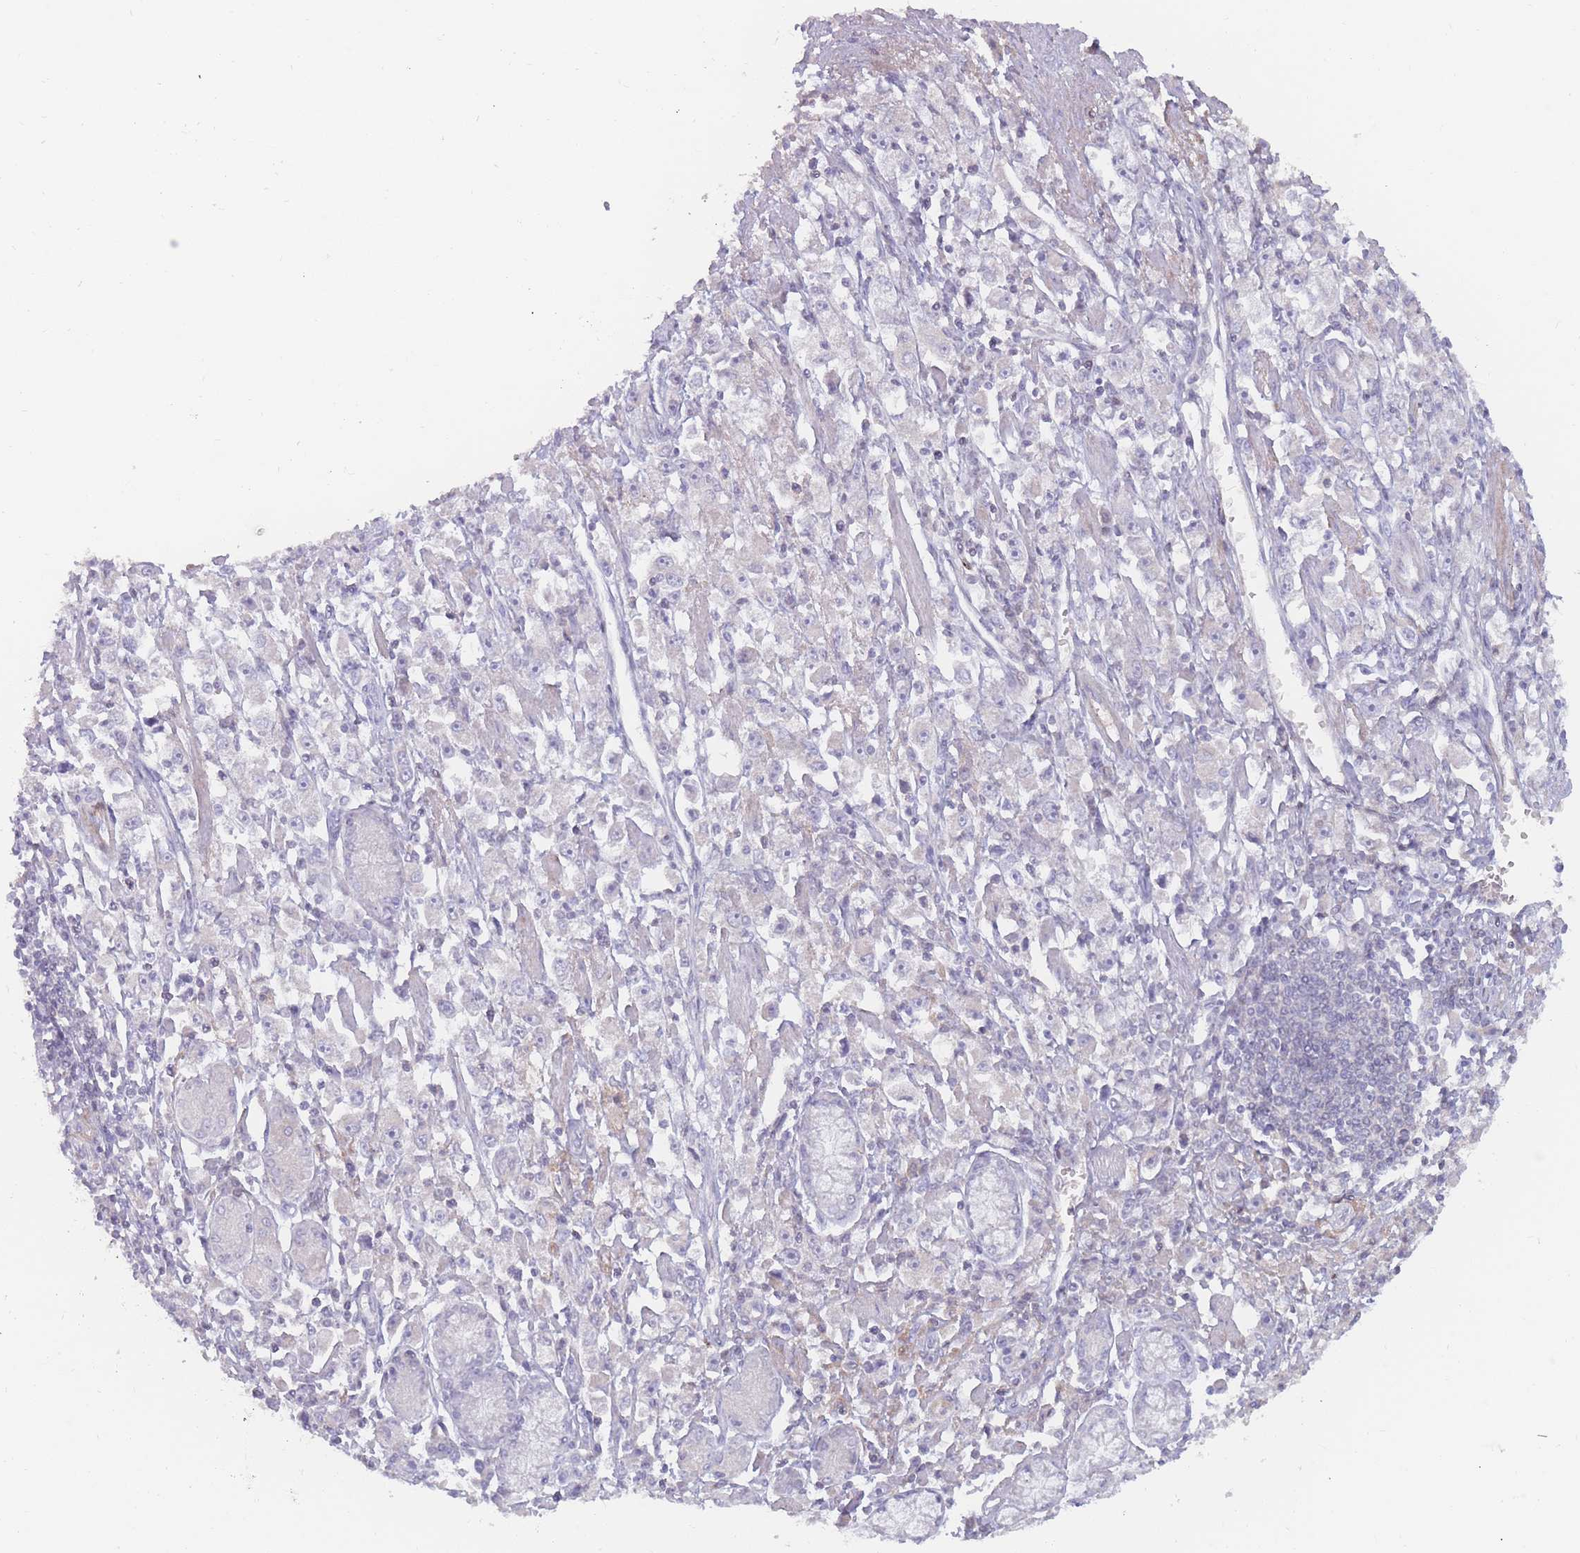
{"staining": {"intensity": "negative", "quantity": "none", "location": "none"}, "tissue": "stomach cancer", "cell_type": "Tumor cells", "image_type": "cancer", "snomed": [{"axis": "morphology", "description": "Adenocarcinoma, NOS"}, {"axis": "topography", "description": "Stomach"}], "caption": "Image shows no significant protein staining in tumor cells of stomach adenocarcinoma.", "gene": "PRG4", "patient": {"sex": "female", "age": 59}}